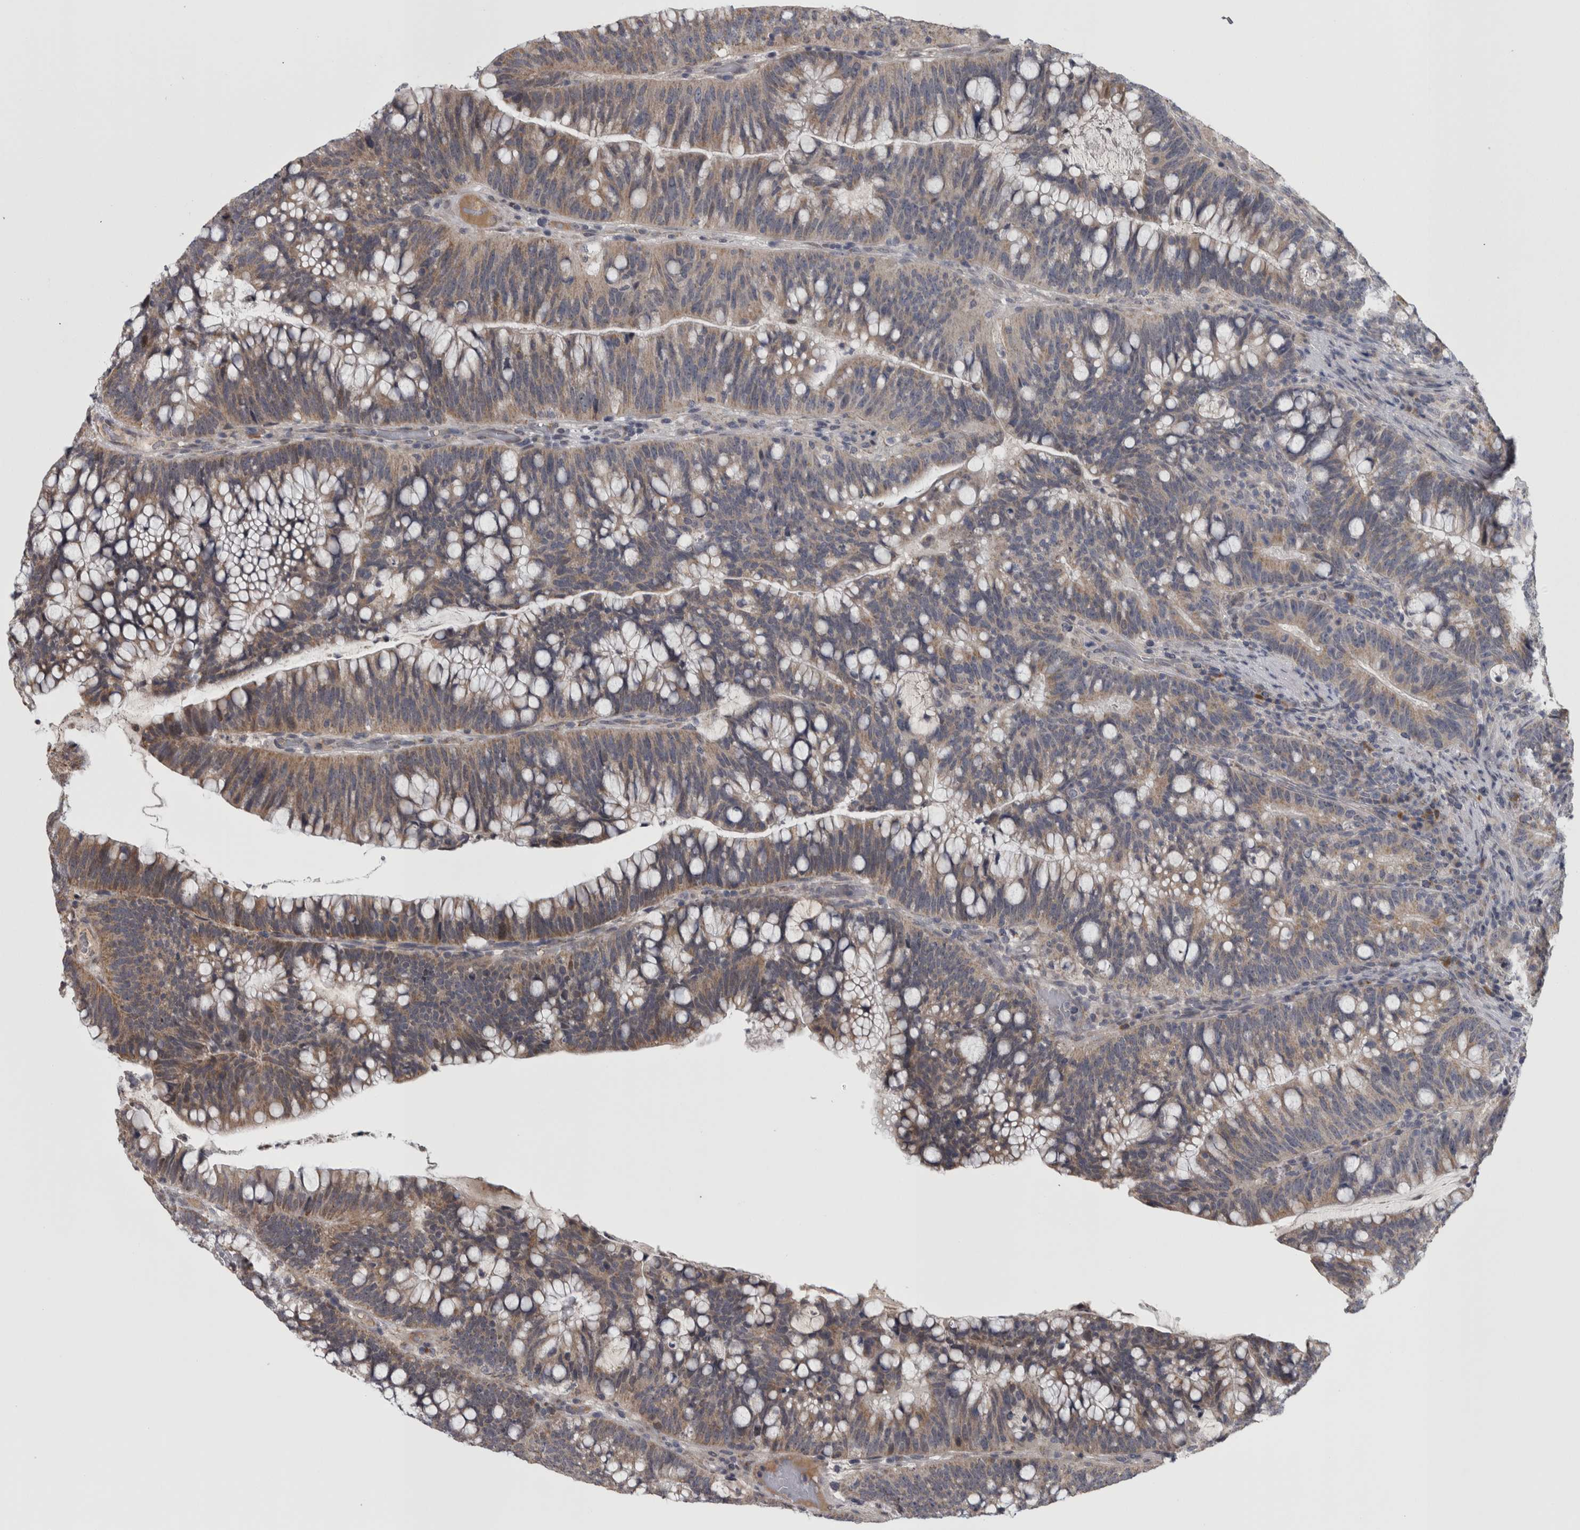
{"staining": {"intensity": "weak", "quantity": ">75%", "location": "cytoplasmic/membranous"}, "tissue": "colorectal cancer", "cell_type": "Tumor cells", "image_type": "cancer", "snomed": [{"axis": "morphology", "description": "Adenocarcinoma, NOS"}, {"axis": "topography", "description": "Colon"}], "caption": "Weak cytoplasmic/membranous staining is identified in approximately >75% of tumor cells in colorectal cancer (adenocarcinoma).", "gene": "DBT", "patient": {"sex": "female", "age": 66}}